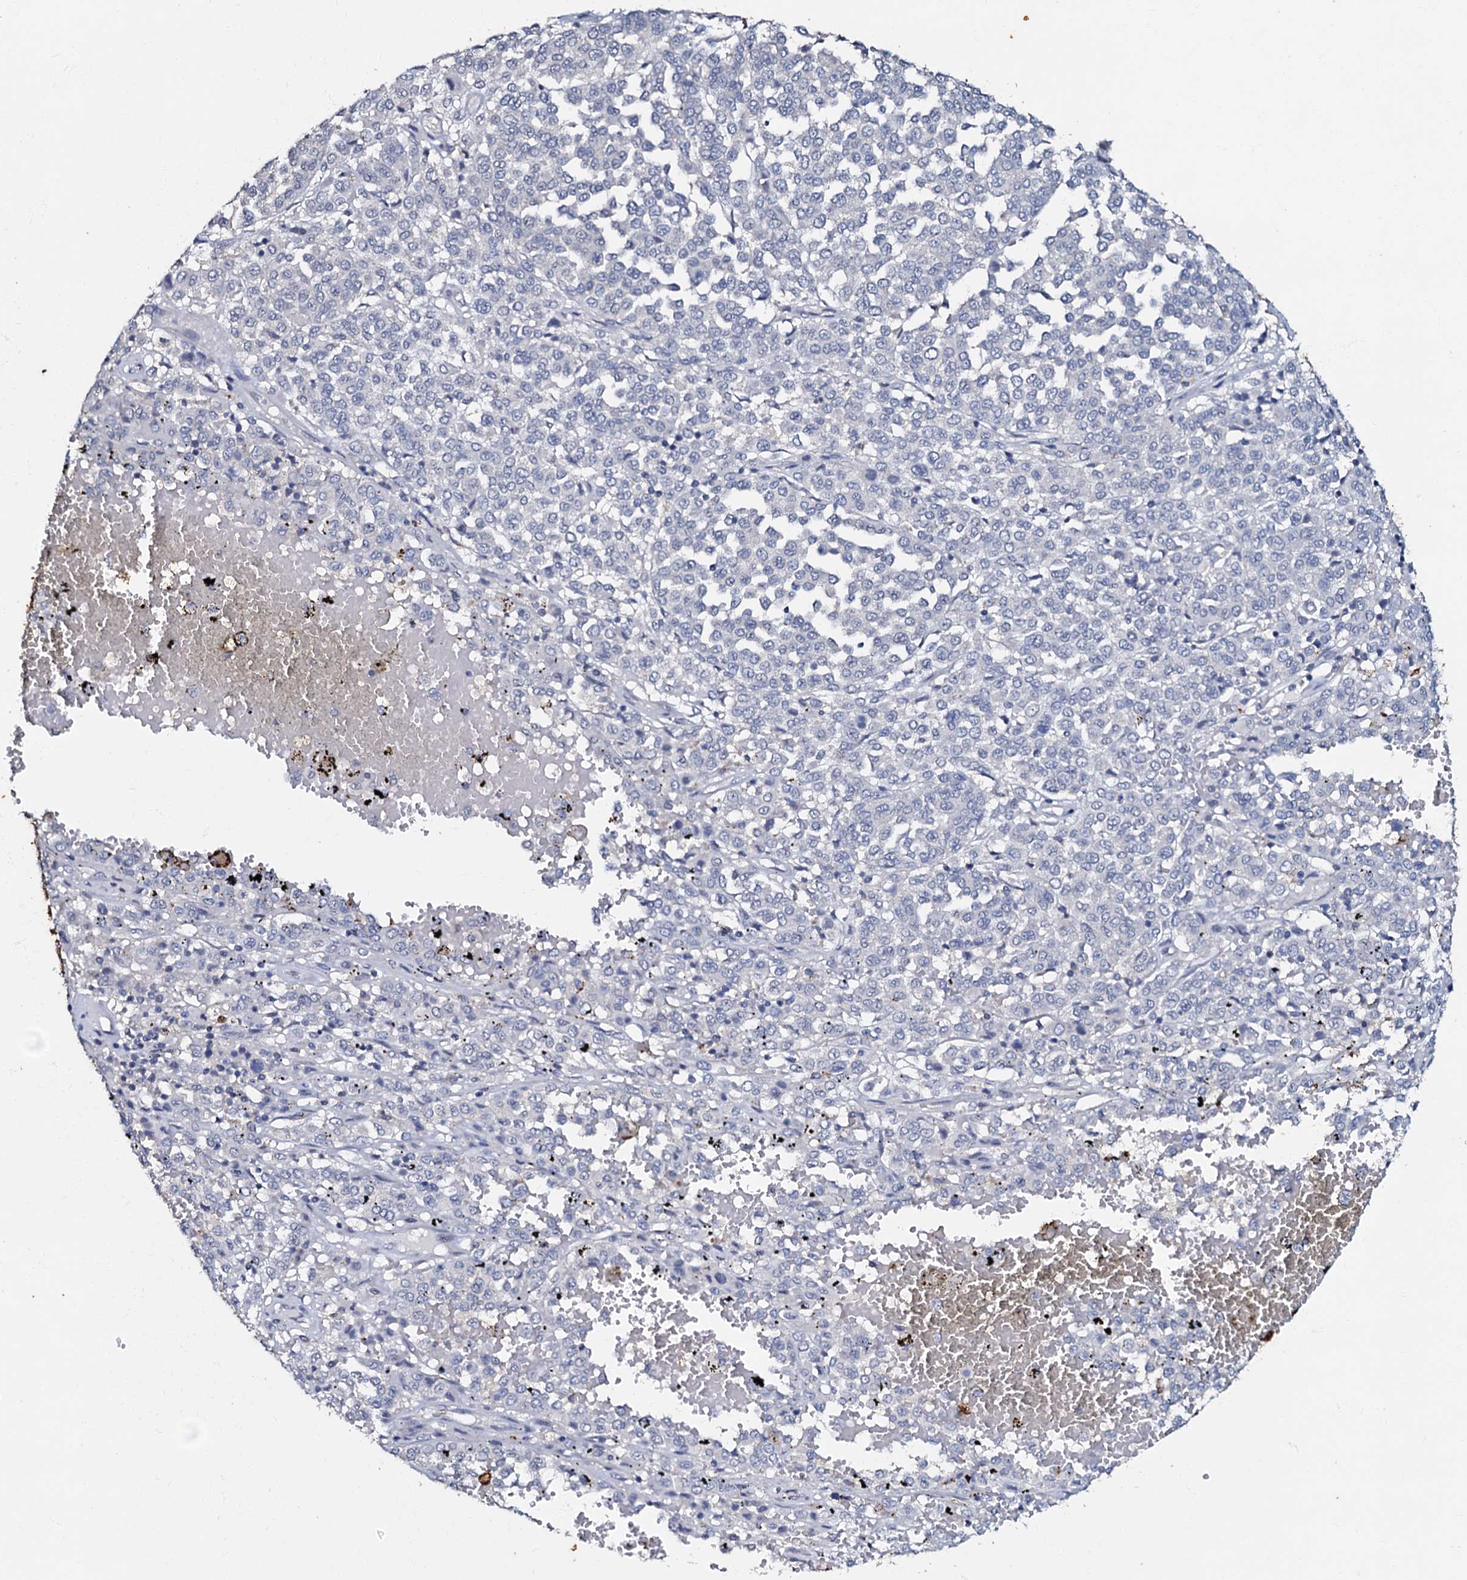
{"staining": {"intensity": "negative", "quantity": "none", "location": "none"}, "tissue": "melanoma", "cell_type": "Tumor cells", "image_type": "cancer", "snomed": [{"axis": "morphology", "description": "Malignant melanoma, Metastatic site"}, {"axis": "topography", "description": "Pancreas"}], "caption": "Protein analysis of melanoma exhibits no significant expression in tumor cells.", "gene": "MANSC4", "patient": {"sex": "female", "age": 30}}